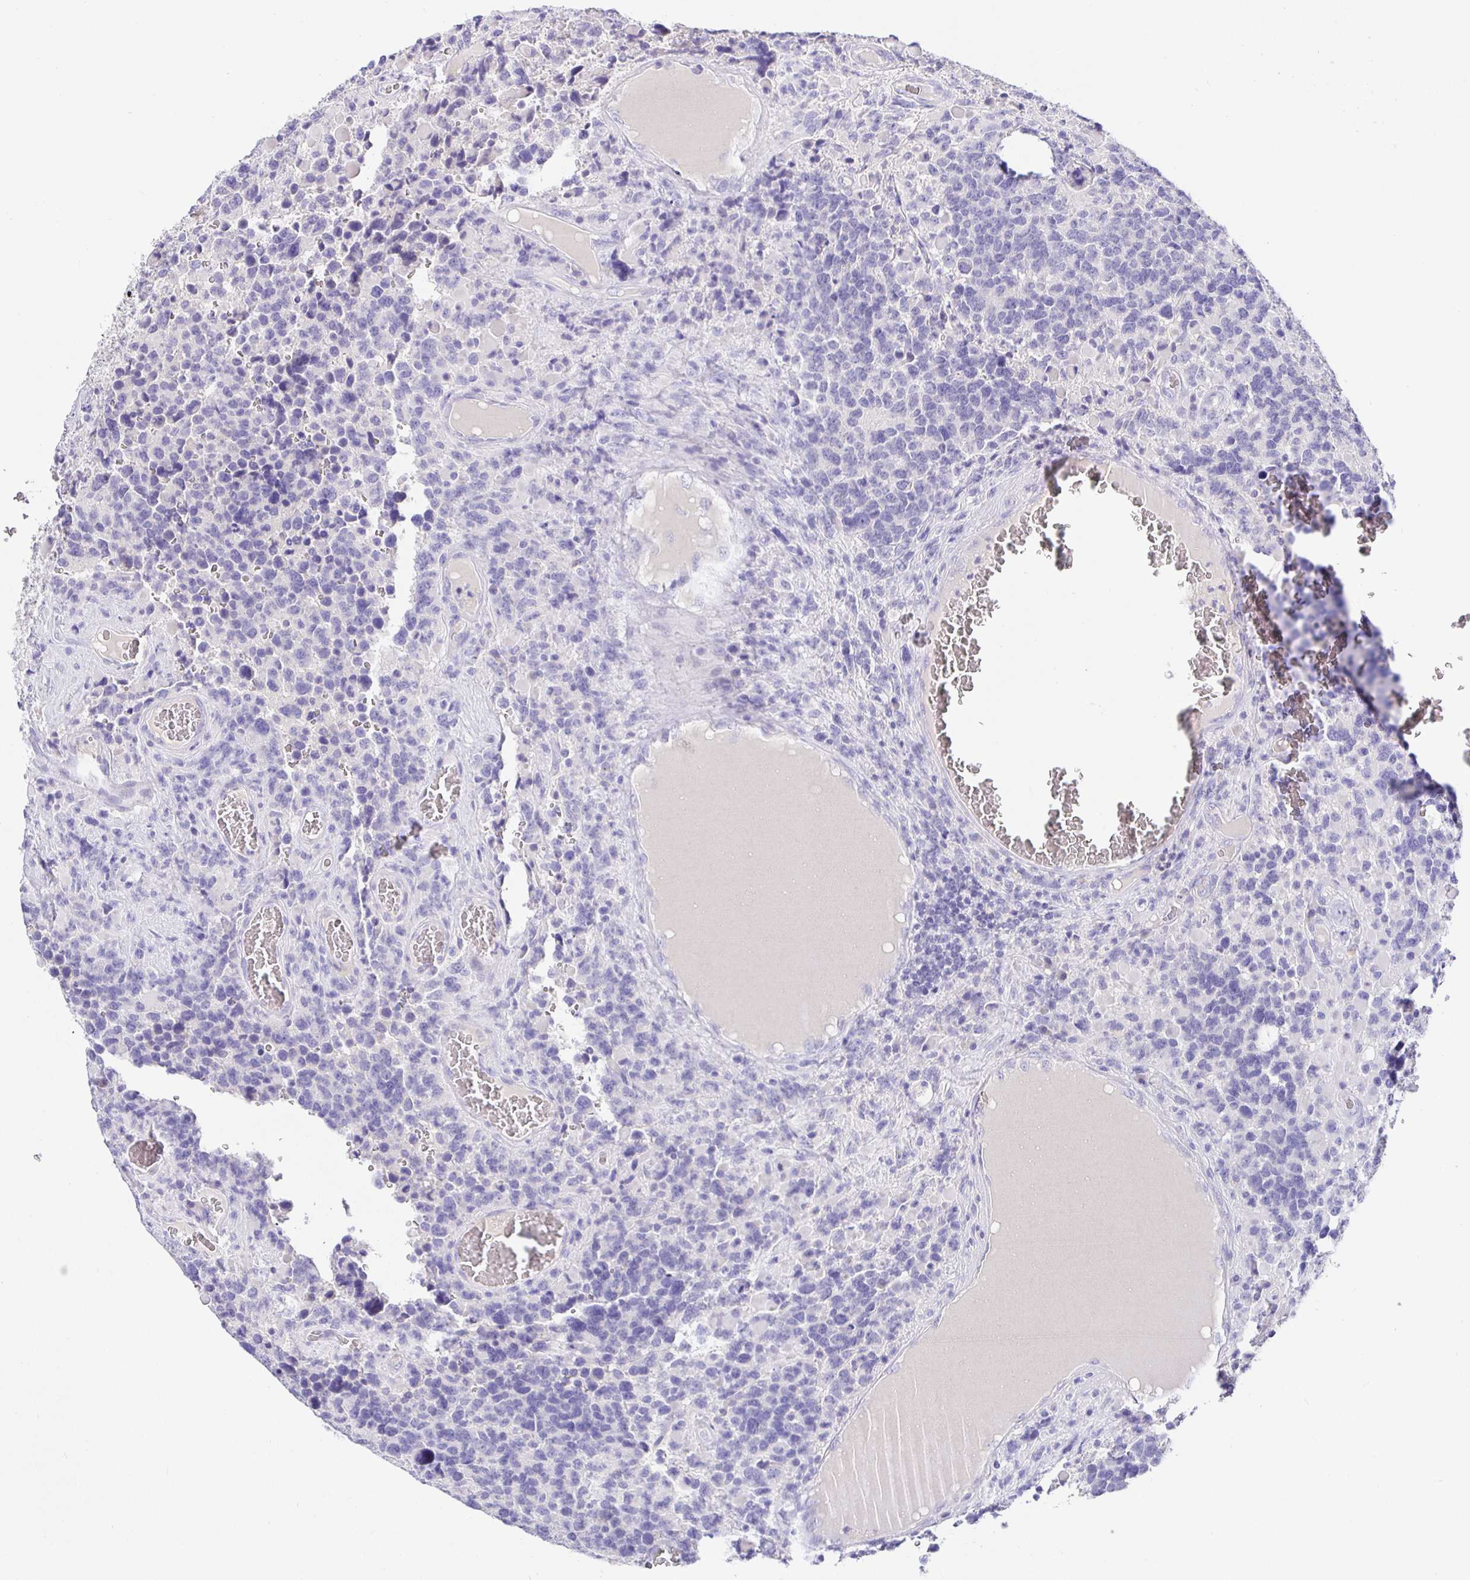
{"staining": {"intensity": "negative", "quantity": "none", "location": "none"}, "tissue": "glioma", "cell_type": "Tumor cells", "image_type": "cancer", "snomed": [{"axis": "morphology", "description": "Glioma, malignant, High grade"}, {"axis": "topography", "description": "Brain"}], "caption": "Immunohistochemical staining of malignant glioma (high-grade) exhibits no significant staining in tumor cells. The staining is performed using DAB (3,3'-diaminobenzidine) brown chromogen with nuclei counter-stained in using hematoxylin.", "gene": "TPTE", "patient": {"sex": "female", "age": 40}}